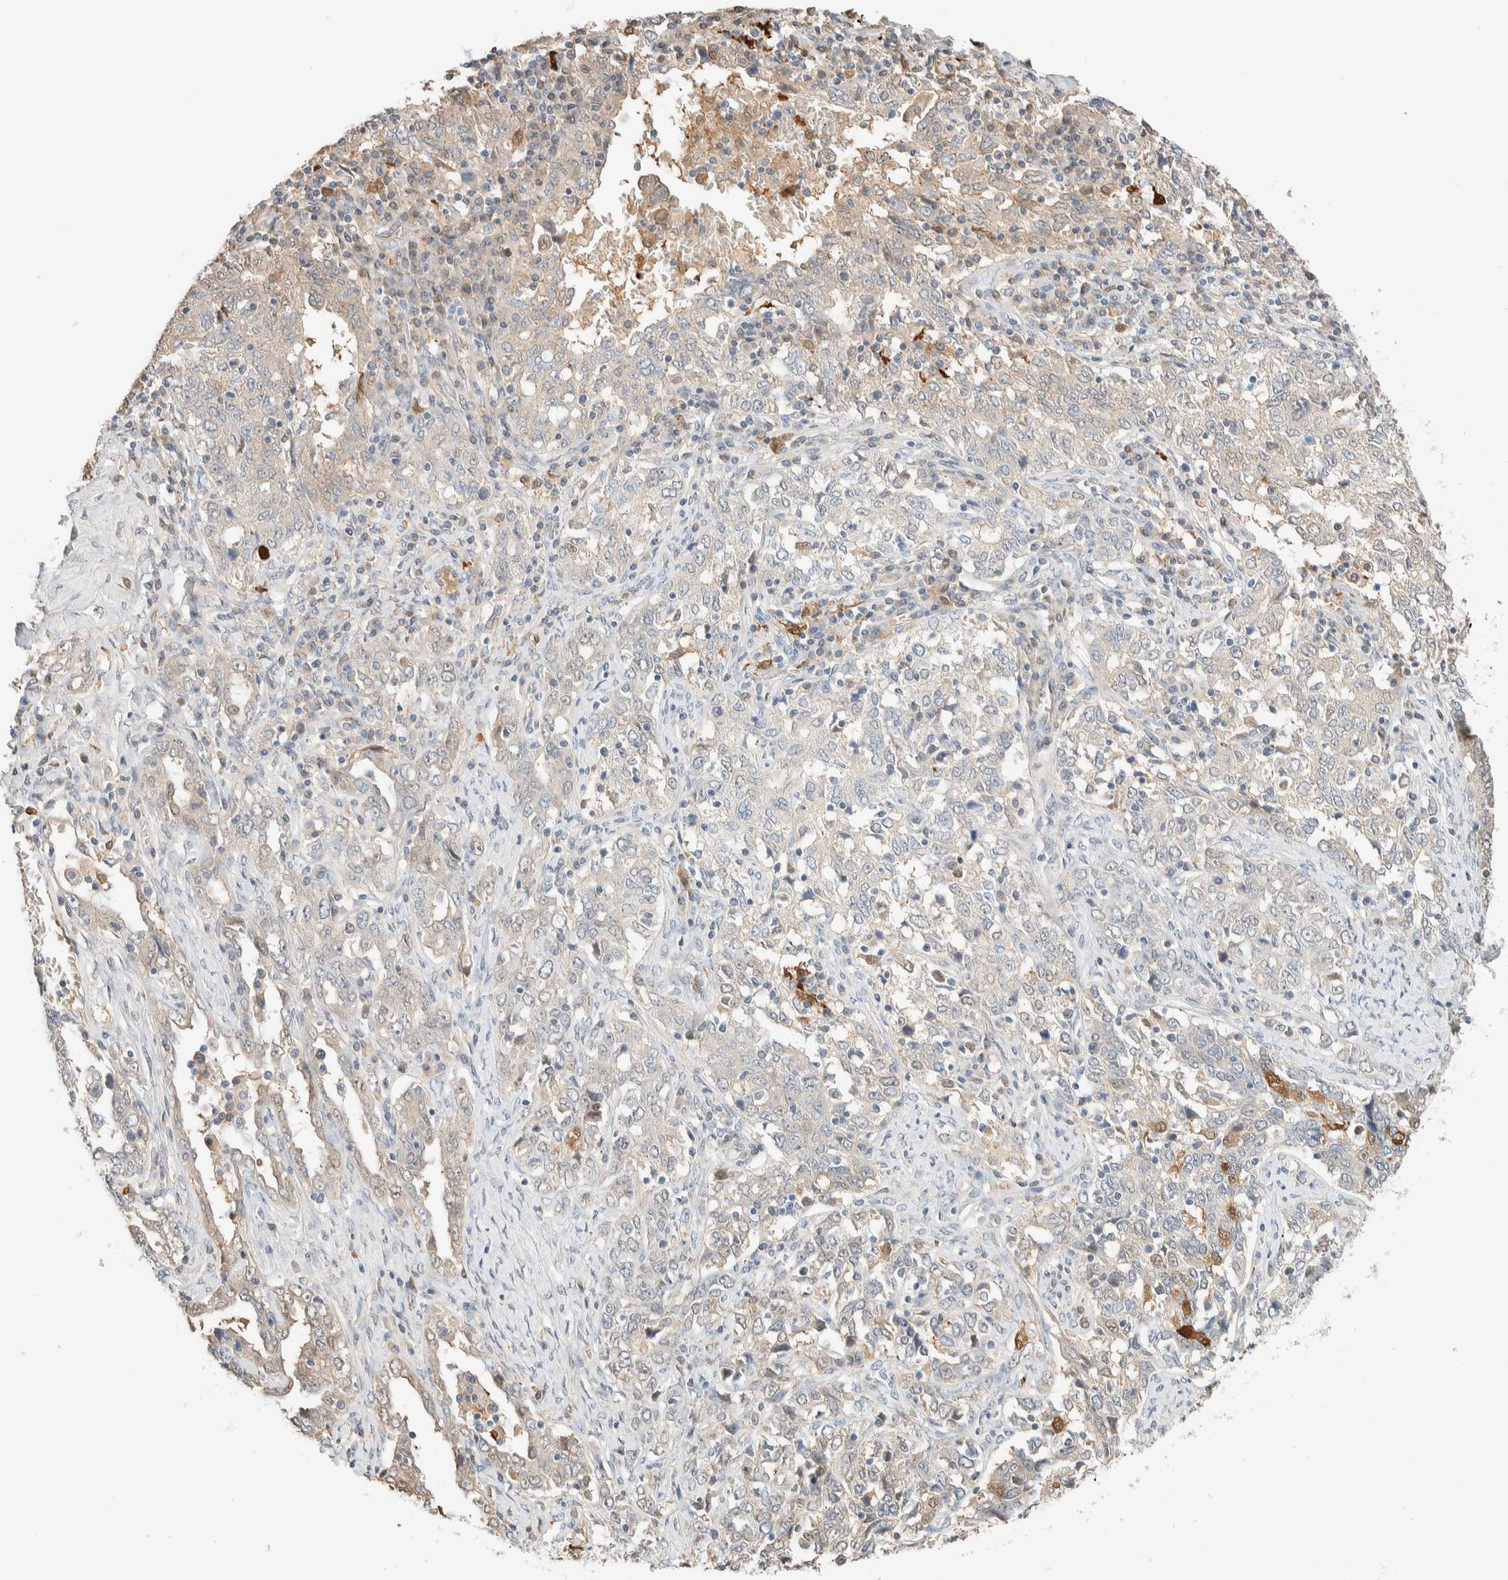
{"staining": {"intensity": "negative", "quantity": "none", "location": "none"}, "tissue": "ovarian cancer", "cell_type": "Tumor cells", "image_type": "cancer", "snomed": [{"axis": "morphology", "description": "Carcinoma, endometroid"}, {"axis": "topography", "description": "Ovary"}], "caption": "This is a histopathology image of immunohistochemistry (IHC) staining of ovarian cancer, which shows no positivity in tumor cells.", "gene": "SETD4", "patient": {"sex": "female", "age": 62}}